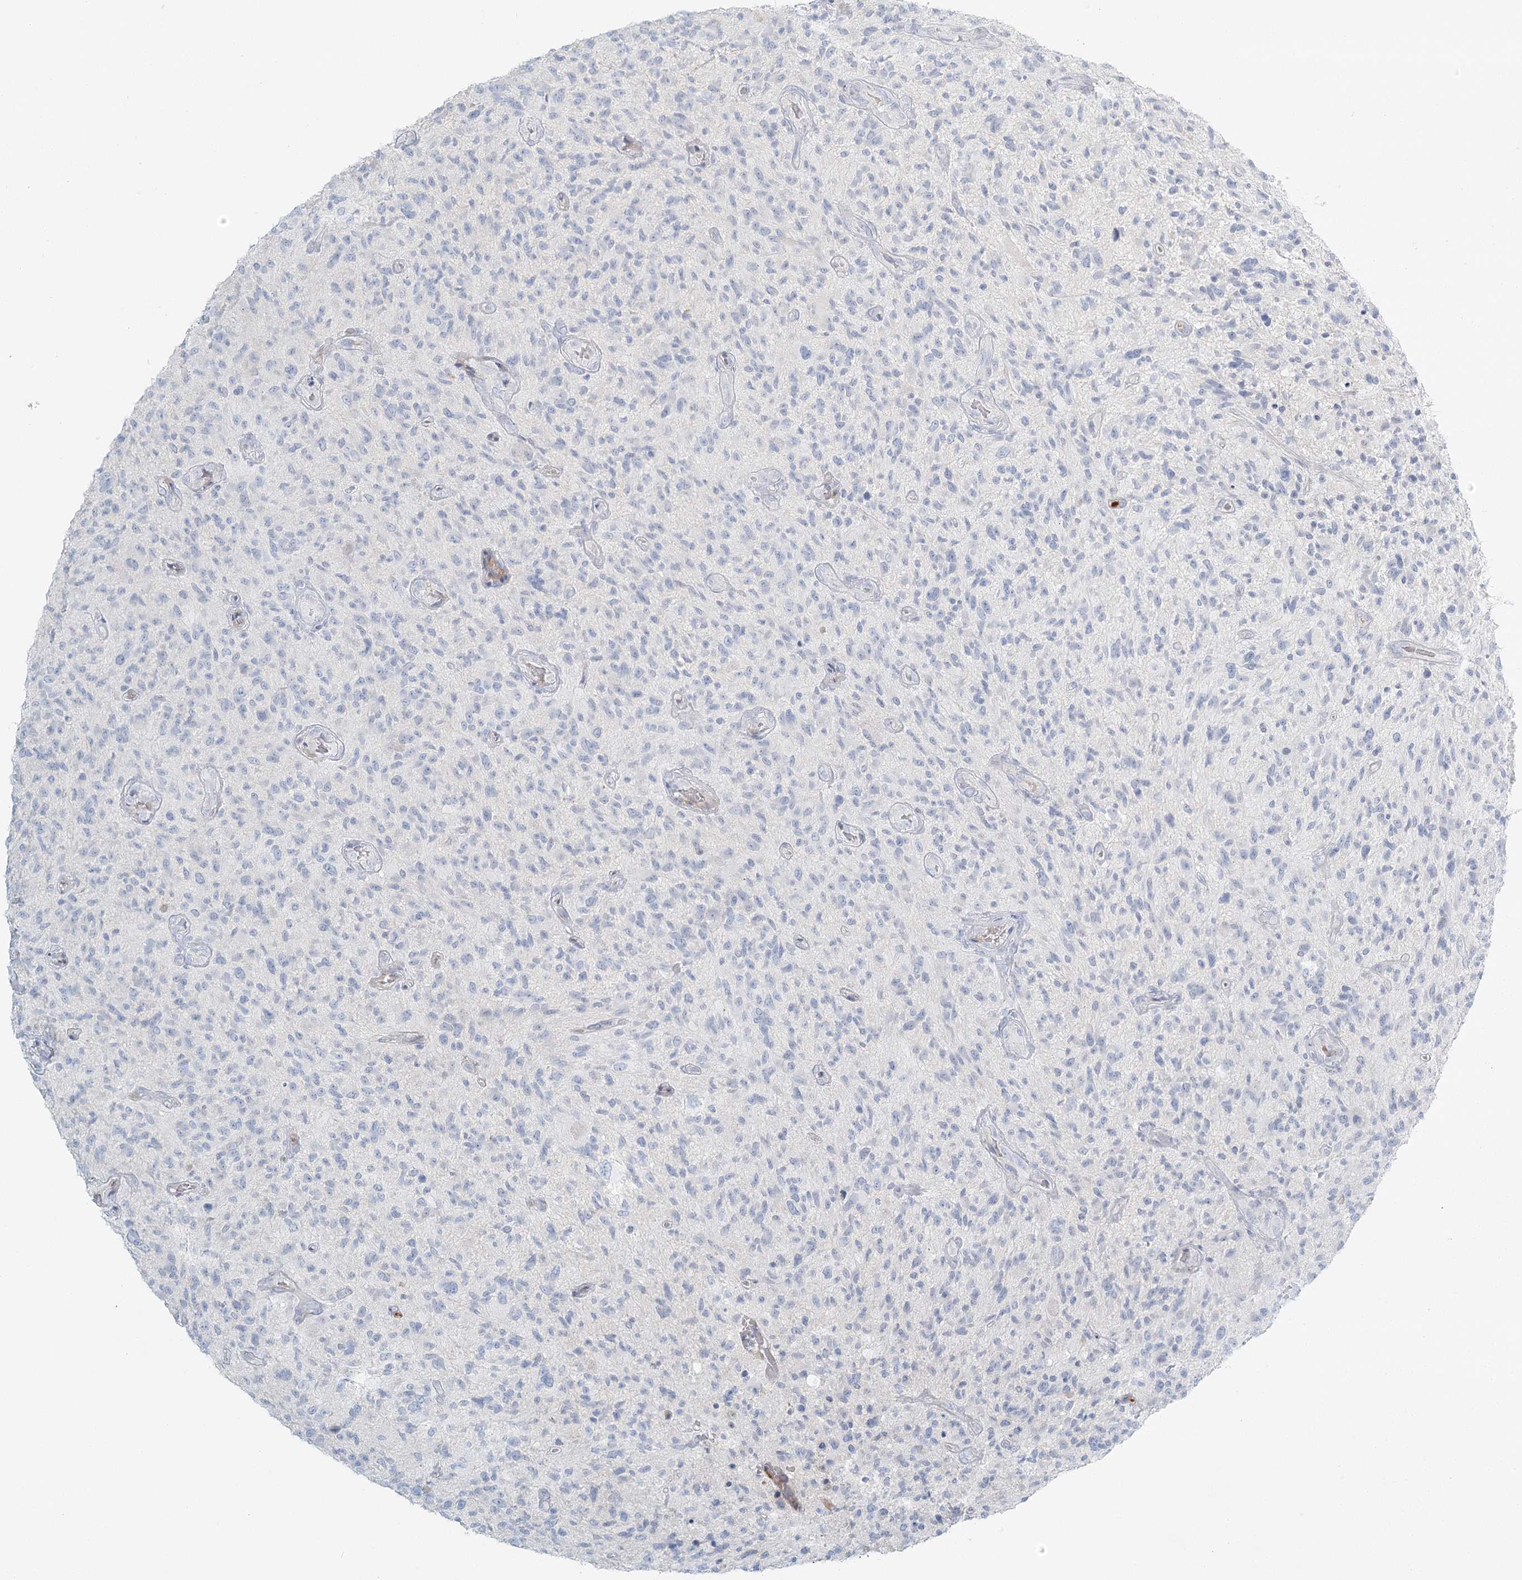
{"staining": {"intensity": "negative", "quantity": "none", "location": "none"}, "tissue": "glioma", "cell_type": "Tumor cells", "image_type": "cancer", "snomed": [{"axis": "morphology", "description": "Glioma, malignant, High grade"}, {"axis": "topography", "description": "Brain"}], "caption": "An IHC micrograph of glioma is shown. There is no staining in tumor cells of glioma.", "gene": "DMGDH", "patient": {"sex": "male", "age": 47}}